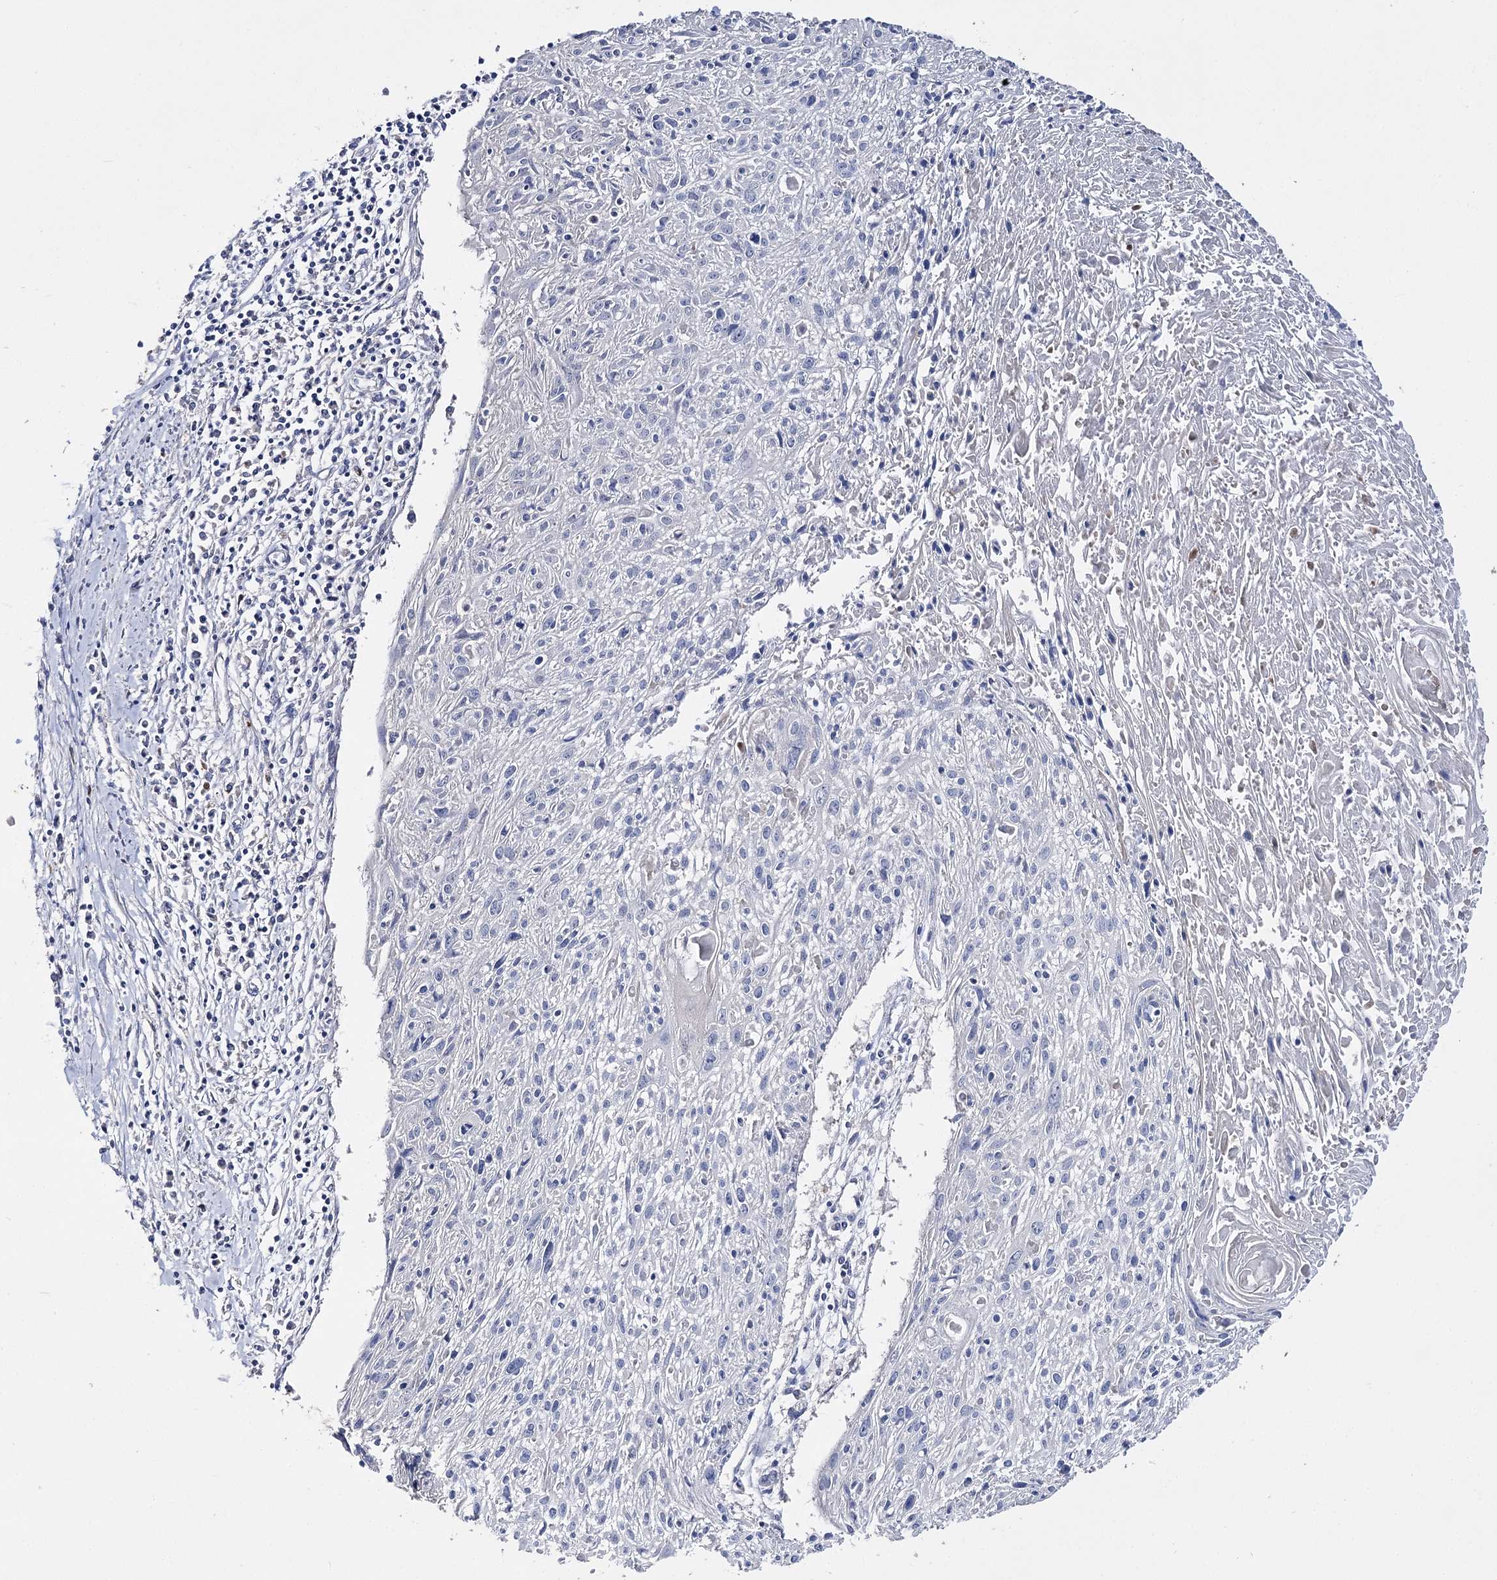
{"staining": {"intensity": "negative", "quantity": "none", "location": "none"}, "tissue": "cervical cancer", "cell_type": "Tumor cells", "image_type": "cancer", "snomed": [{"axis": "morphology", "description": "Squamous cell carcinoma, NOS"}, {"axis": "topography", "description": "Cervix"}], "caption": "DAB (3,3'-diaminobenzidine) immunohistochemical staining of squamous cell carcinoma (cervical) demonstrates no significant staining in tumor cells.", "gene": "NRAP", "patient": {"sex": "female", "age": 51}}